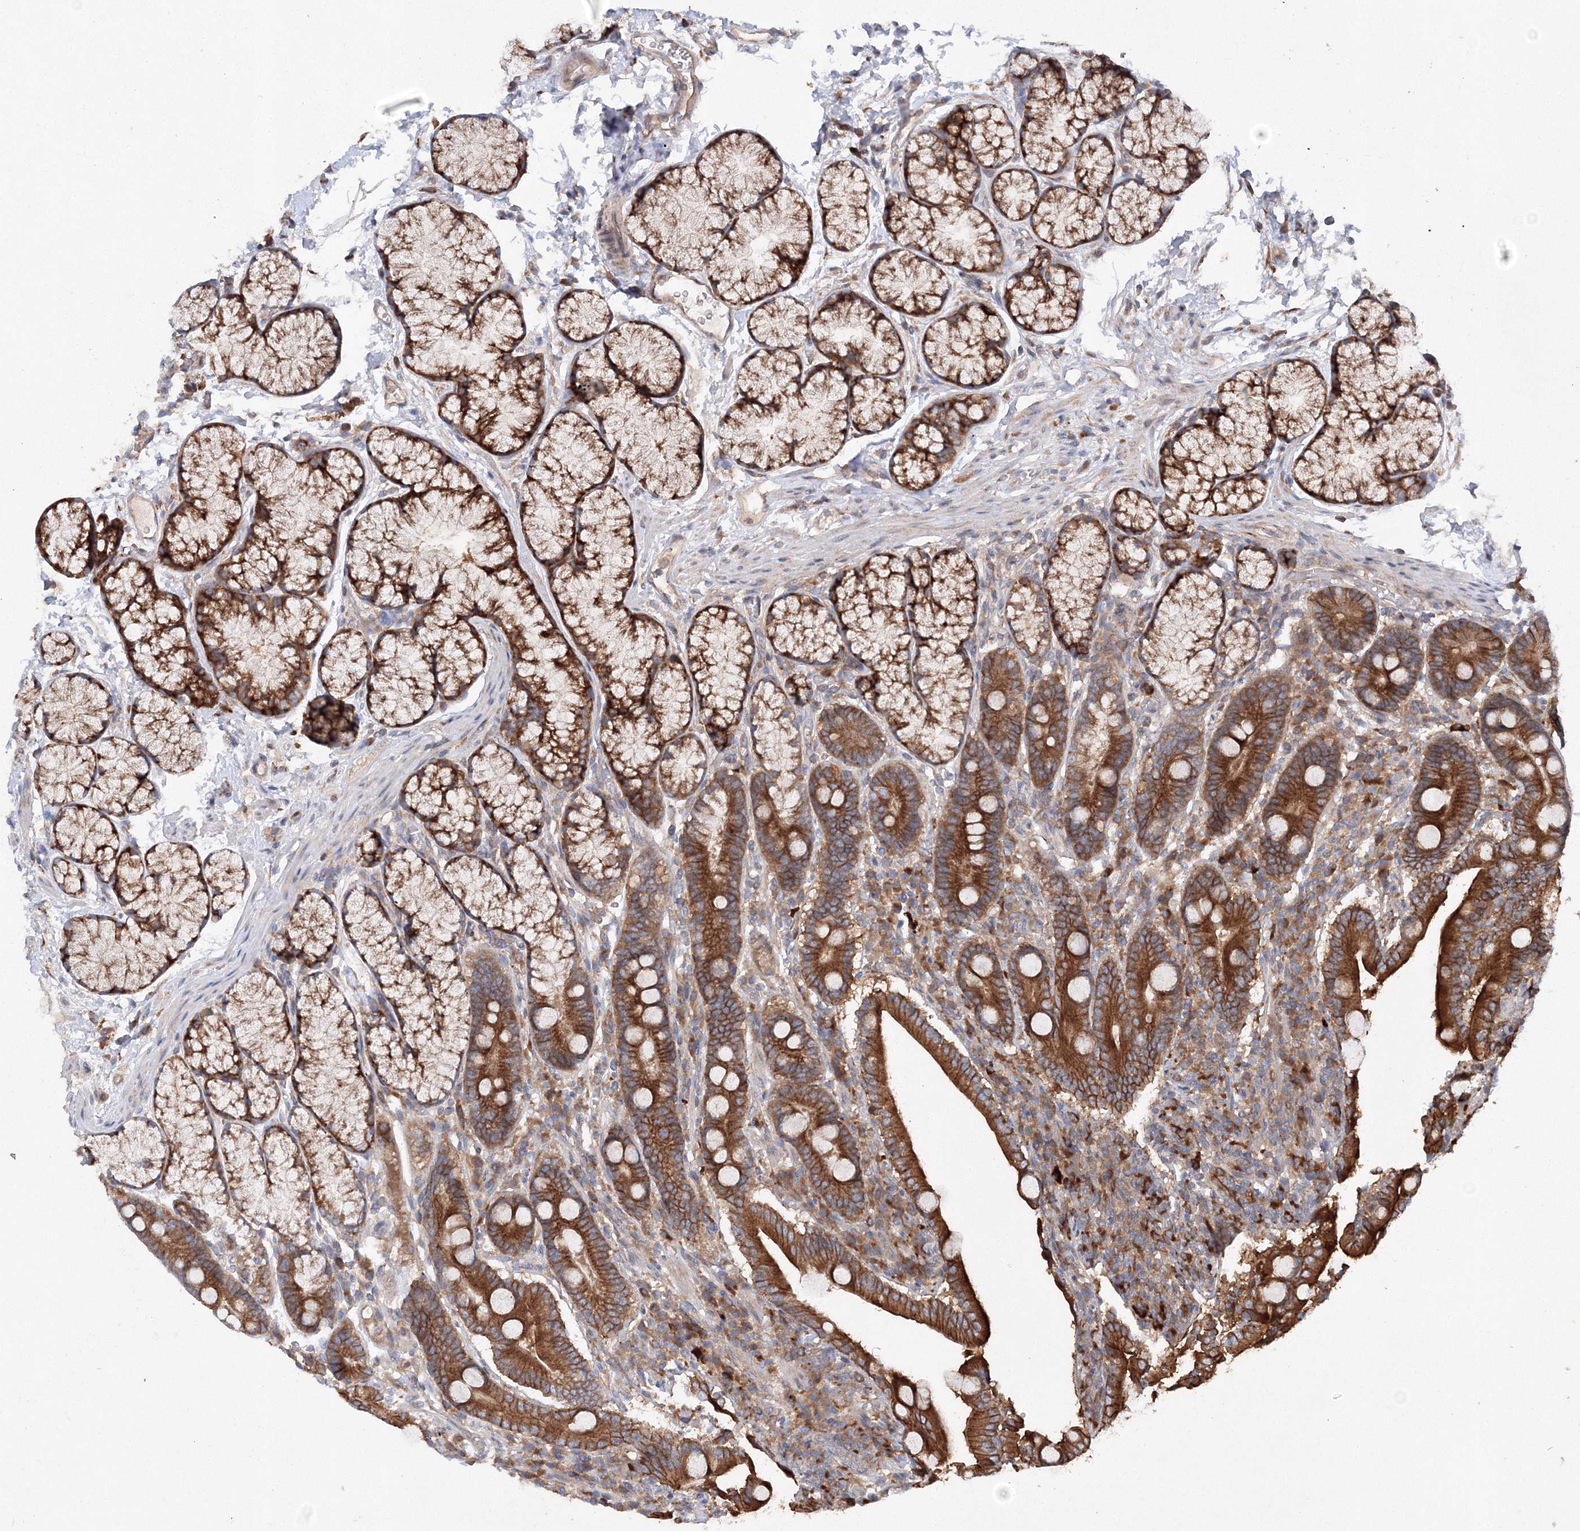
{"staining": {"intensity": "strong", "quantity": ">75%", "location": "cytoplasmic/membranous"}, "tissue": "duodenum", "cell_type": "Glandular cells", "image_type": "normal", "snomed": [{"axis": "morphology", "description": "Normal tissue, NOS"}, {"axis": "topography", "description": "Duodenum"}], "caption": "Protein analysis of unremarkable duodenum exhibits strong cytoplasmic/membranous expression in approximately >75% of glandular cells. Using DAB (brown) and hematoxylin (blue) stains, captured at high magnification using brightfield microscopy.", "gene": "SLC36A1", "patient": {"sex": "male", "age": 35}}